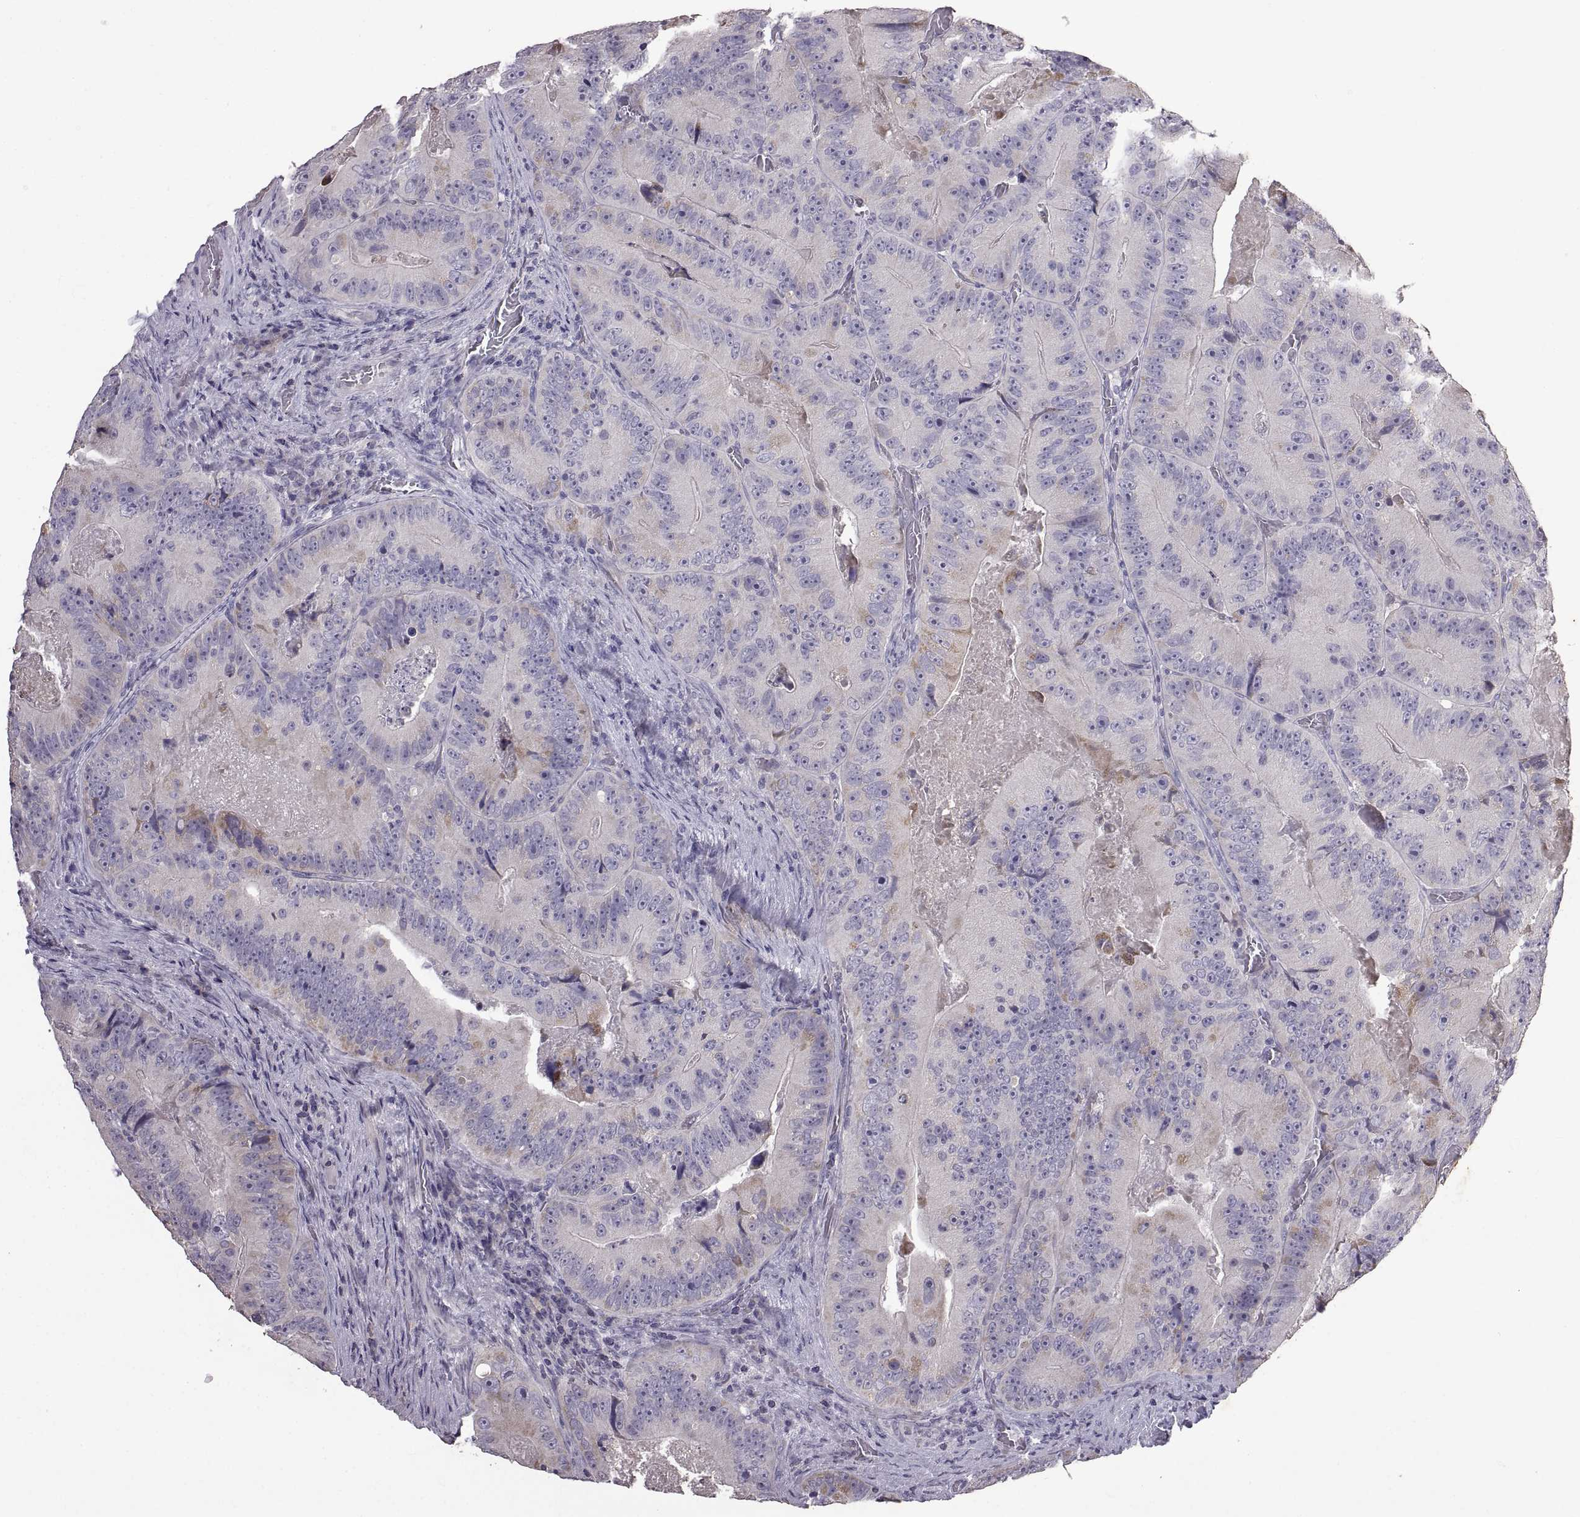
{"staining": {"intensity": "weak", "quantity": "<25%", "location": "cytoplasmic/membranous"}, "tissue": "colorectal cancer", "cell_type": "Tumor cells", "image_type": "cancer", "snomed": [{"axis": "morphology", "description": "Adenocarcinoma, NOS"}, {"axis": "topography", "description": "Colon"}], "caption": "A photomicrograph of human colorectal adenocarcinoma is negative for staining in tumor cells.", "gene": "DEFB136", "patient": {"sex": "female", "age": 86}}